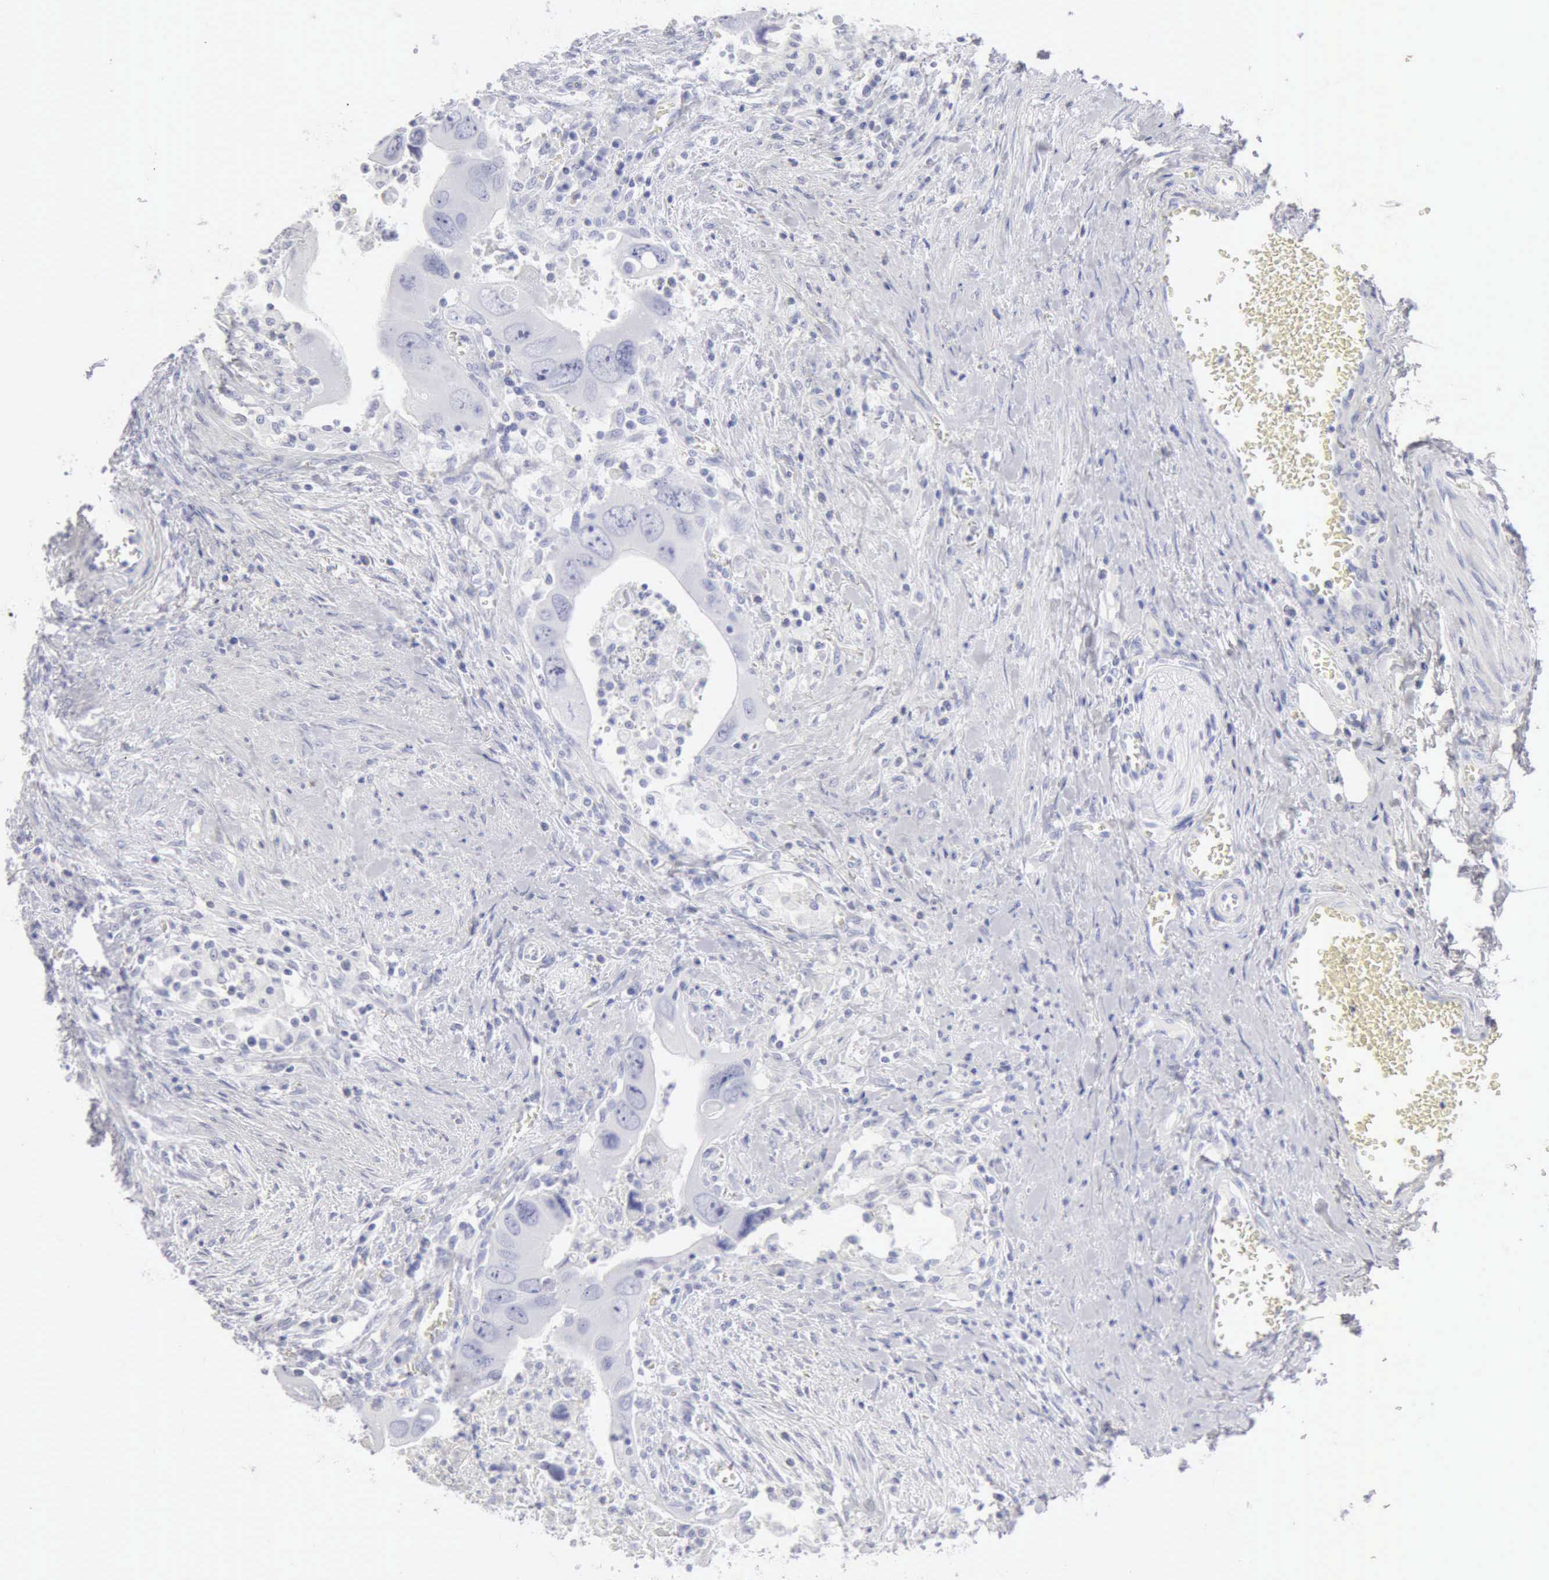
{"staining": {"intensity": "negative", "quantity": "none", "location": "none"}, "tissue": "colorectal cancer", "cell_type": "Tumor cells", "image_type": "cancer", "snomed": [{"axis": "morphology", "description": "Adenocarcinoma, NOS"}, {"axis": "topography", "description": "Rectum"}], "caption": "IHC photomicrograph of neoplastic tissue: human colorectal cancer stained with DAB (3,3'-diaminobenzidine) exhibits no significant protein expression in tumor cells.", "gene": "KRT10", "patient": {"sex": "male", "age": 70}}